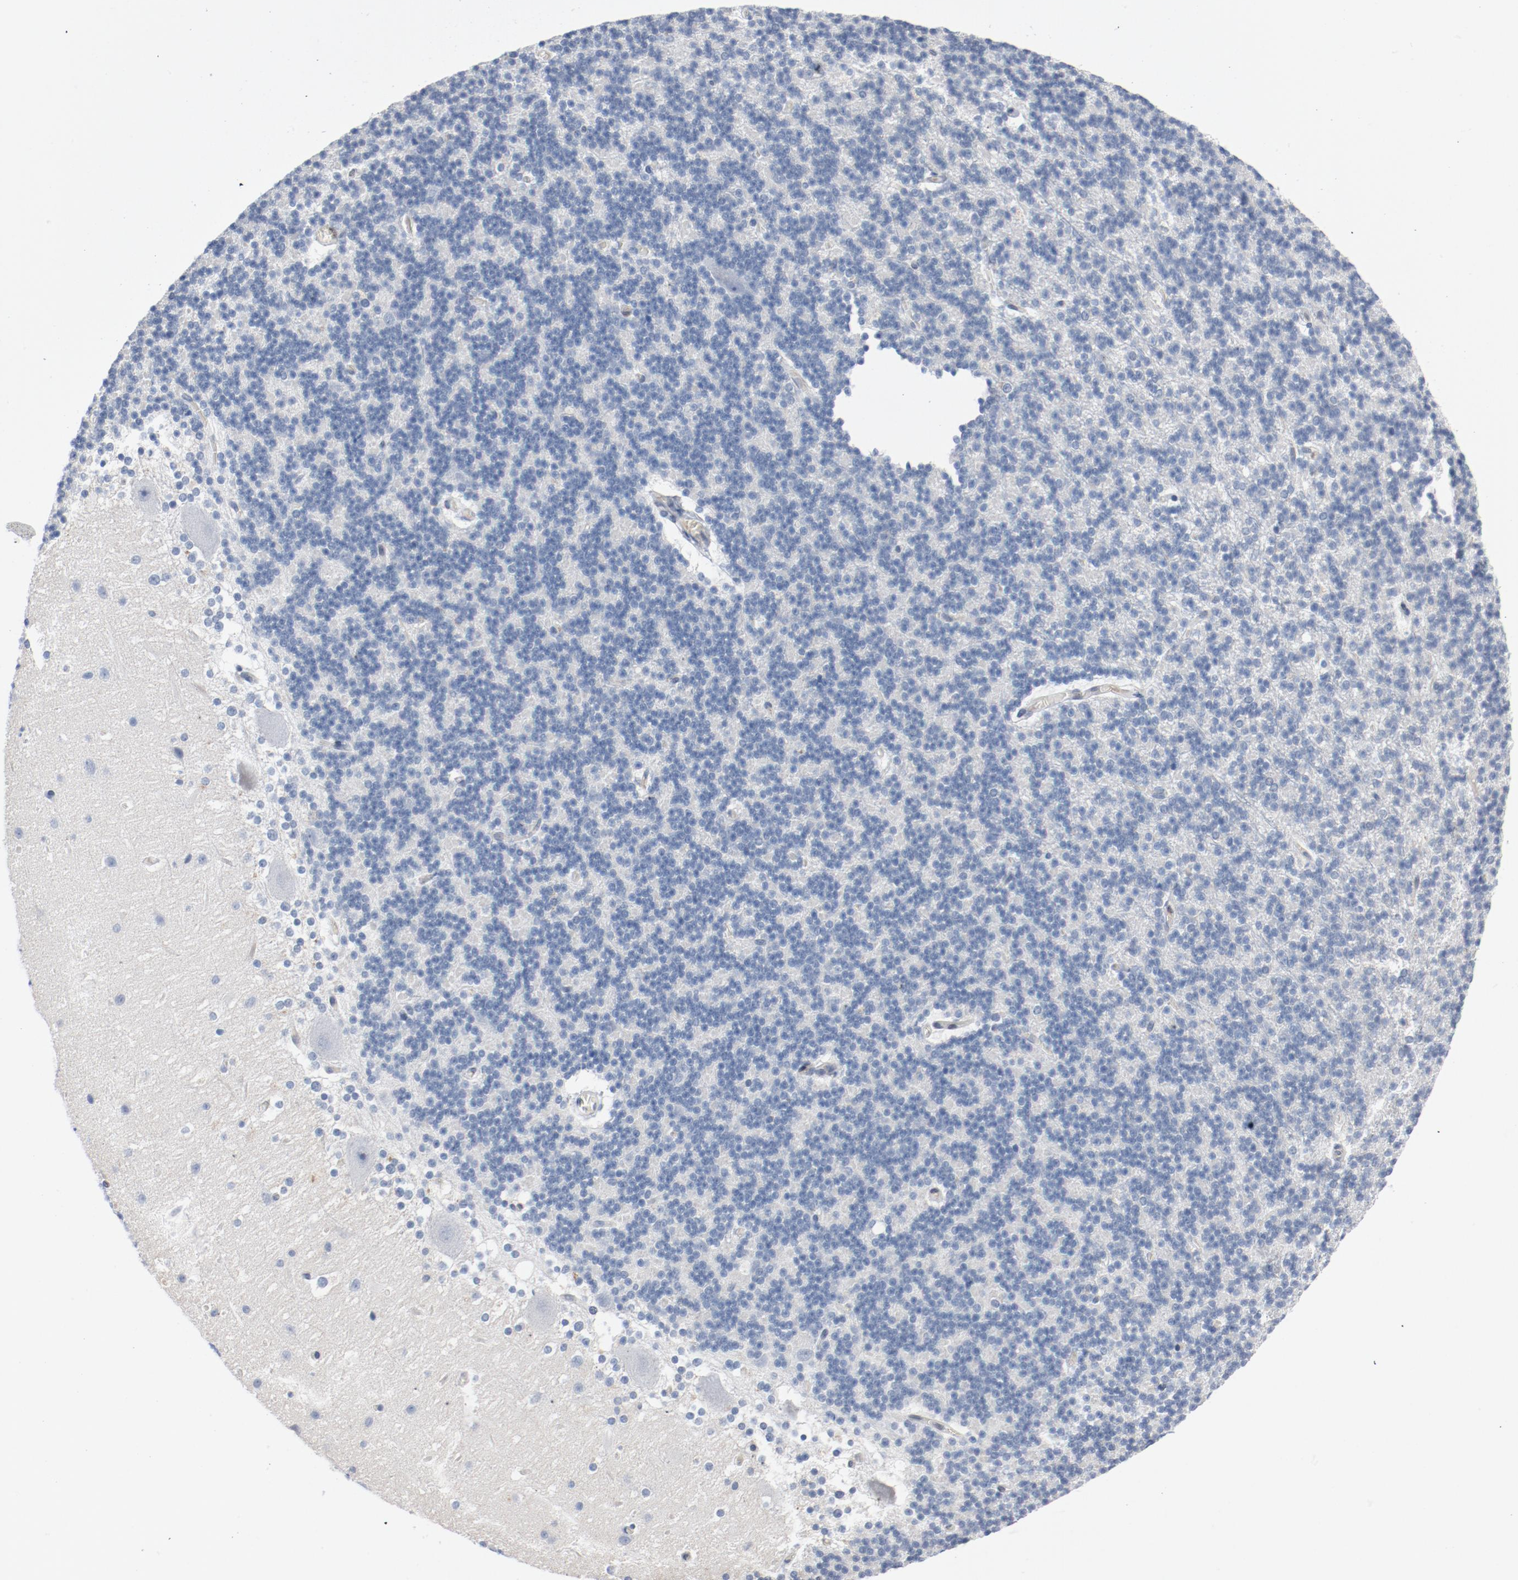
{"staining": {"intensity": "negative", "quantity": "none", "location": "none"}, "tissue": "cerebellum", "cell_type": "Cells in granular layer", "image_type": "normal", "snomed": [{"axis": "morphology", "description": "Normal tissue, NOS"}, {"axis": "topography", "description": "Cerebellum"}], "caption": "Protein analysis of normal cerebellum displays no significant staining in cells in granular layer. (DAB IHC, high magnification).", "gene": "ENSG00000285708", "patient": {"sex": "female", "age": 19}}